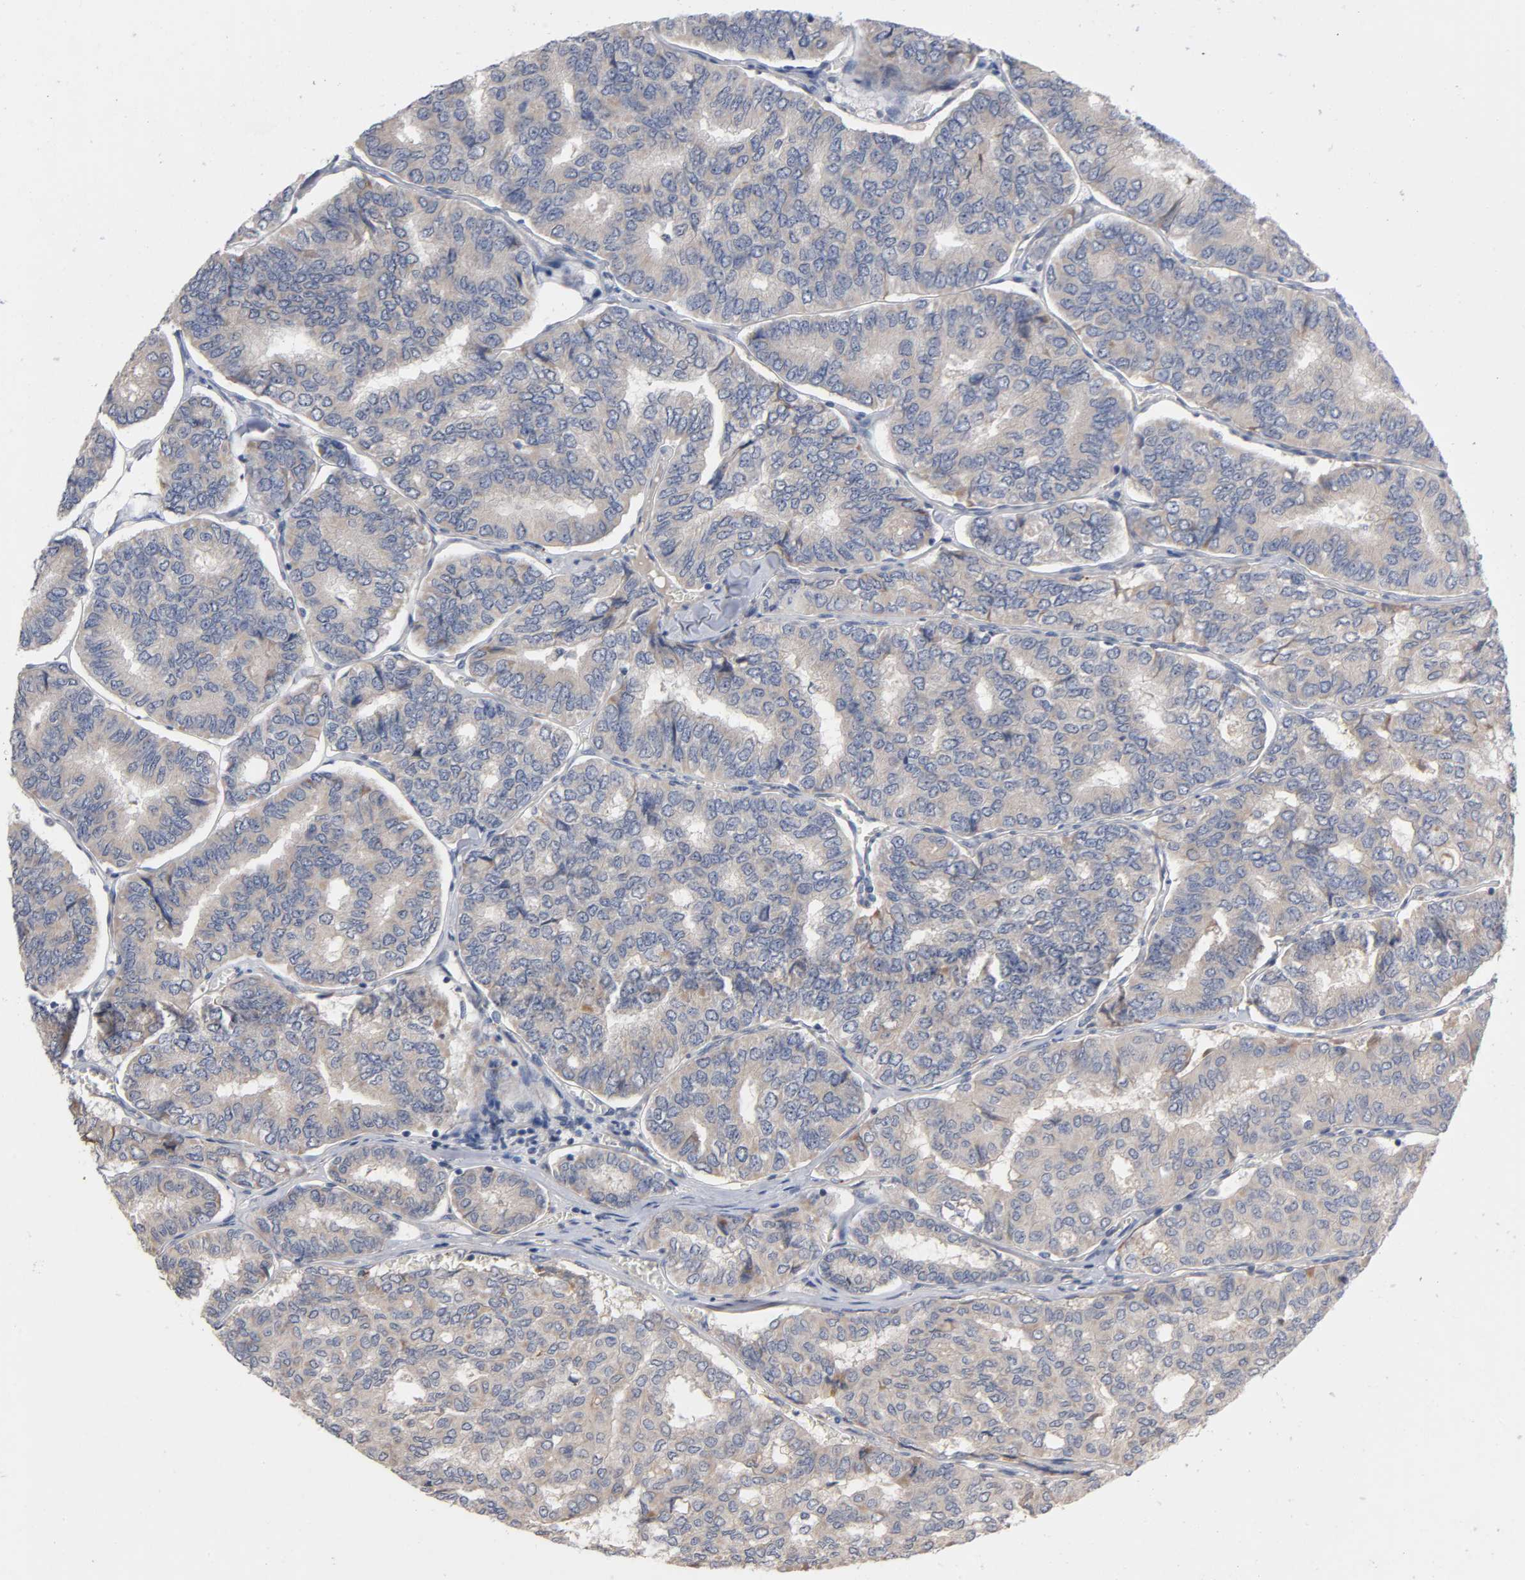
{"staining": {"intensity": "weak", "quantity": ">75%", "location": "cytoplasmic/membranous"}, "tissue": "thyroid cancer", "cell_type": "Tumor cells", "image_type": "cancer", "snomed": [{"axis": "morphology", "description": "Papillary adenocarcinoma, NOS"}, {"axis": "topography", "description": "Thyroid gland"}], "caption": "Weak cytoplasmic/membranous expression for a protein is appreciated in about >75% of tumor cells of papillary adenocarcinoma (thyroid) using immunohistochemistry.", "gene": "CCDC134", "patient": {"sex": "female", "age": 35}}